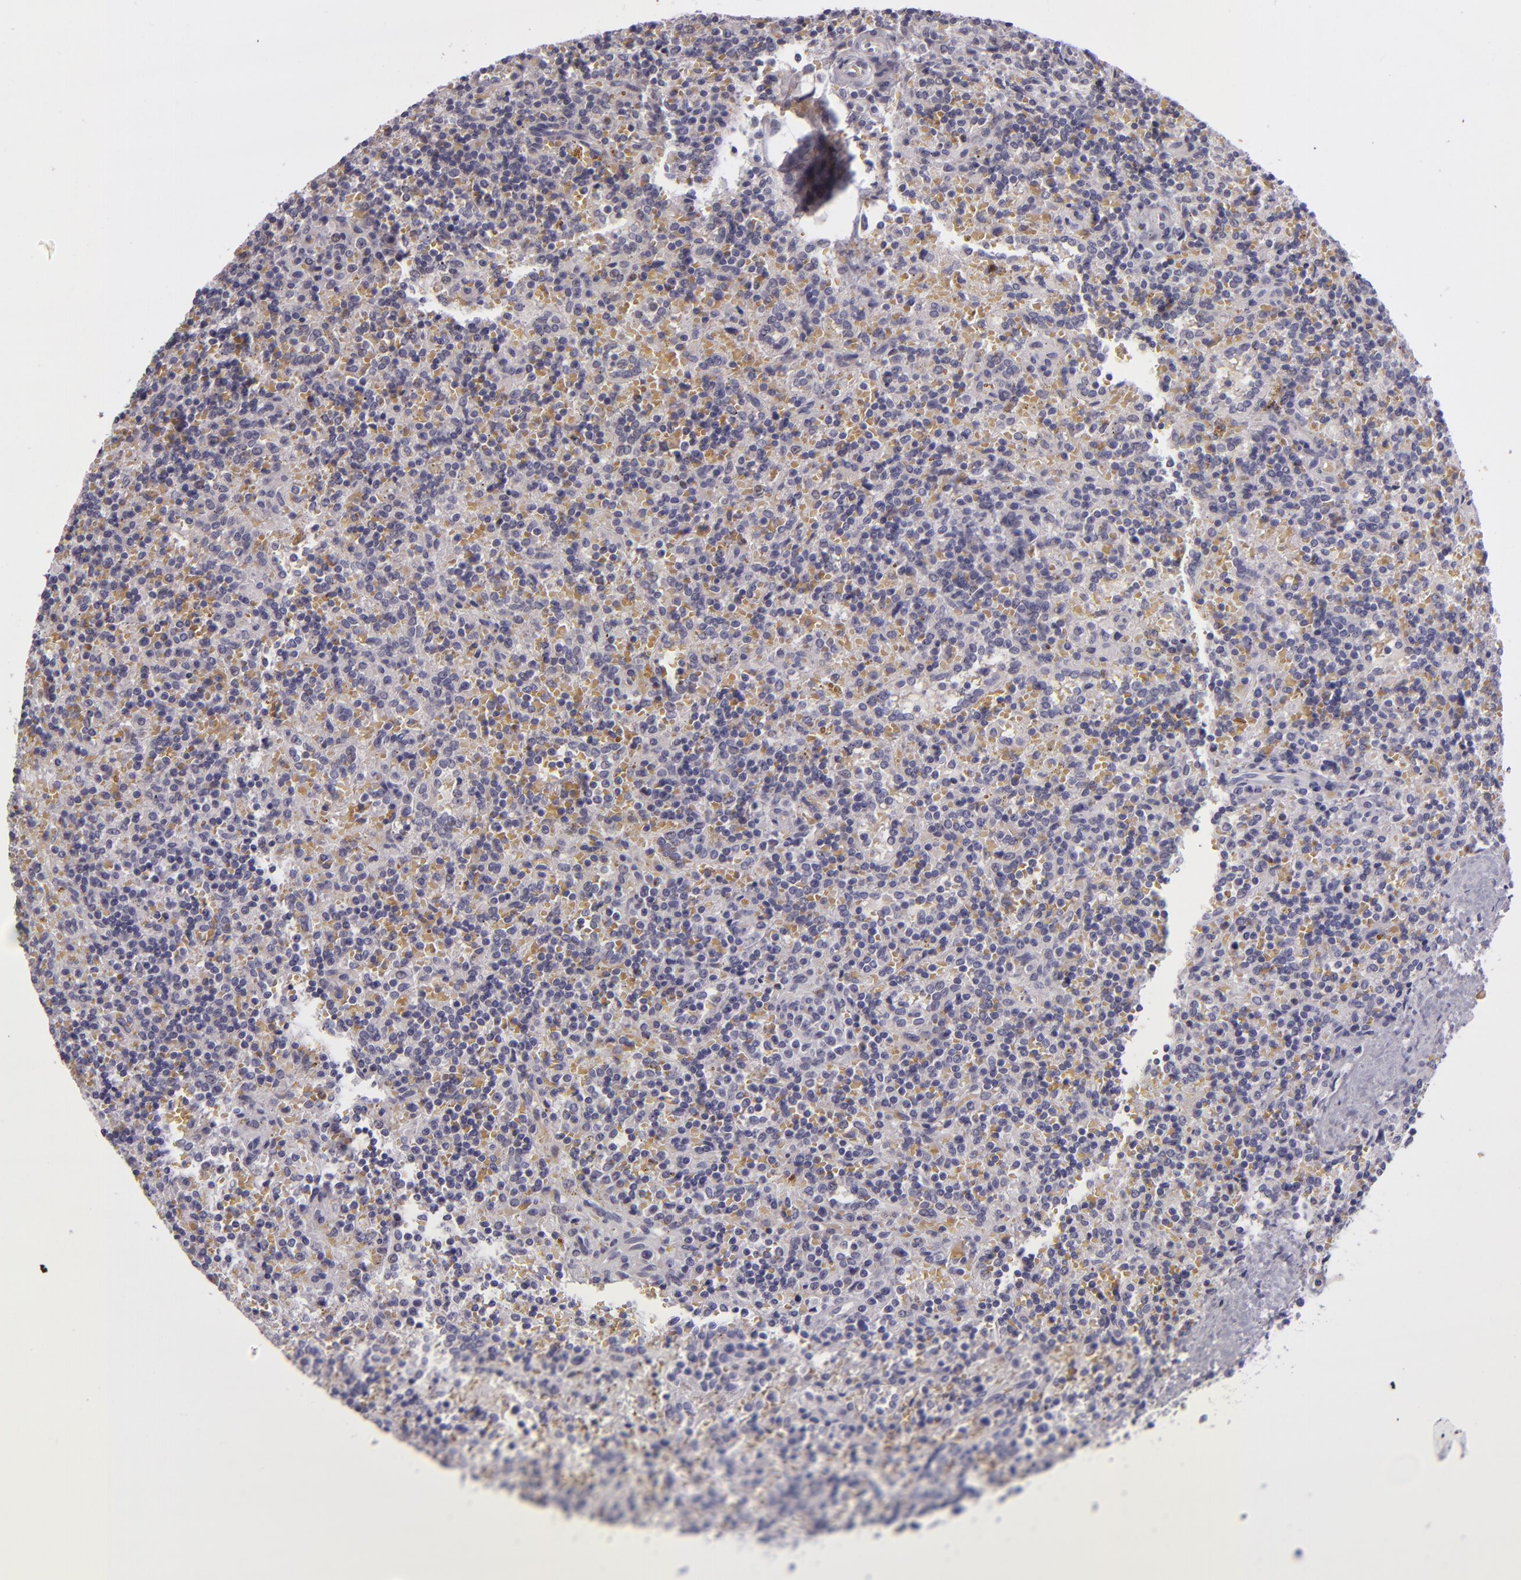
{"staining": {"intensity": "negative", "quantity": "none", "location": "none"}, "tissue": "lymphoma", "cell_type": "Tumor cells", "image_type": "cancer", "snomed": [{"axis": "morphology", "description": "Malignant lymphoma, non-Hodgkin's type, Low grade"}, {"axis": "topography", "description": "Spleen"}], "caption": "Immunohistochemical staining of human lymphoma exhibits no significant staining in tumor cells. Brightfield microscopy of immunohistochemistry (IHC) stained with DAB (brown) and hematoxylin (blue), captured at high magnification.", "gene": "SNCB", "patient": {"sex": "male", "age": 67}}